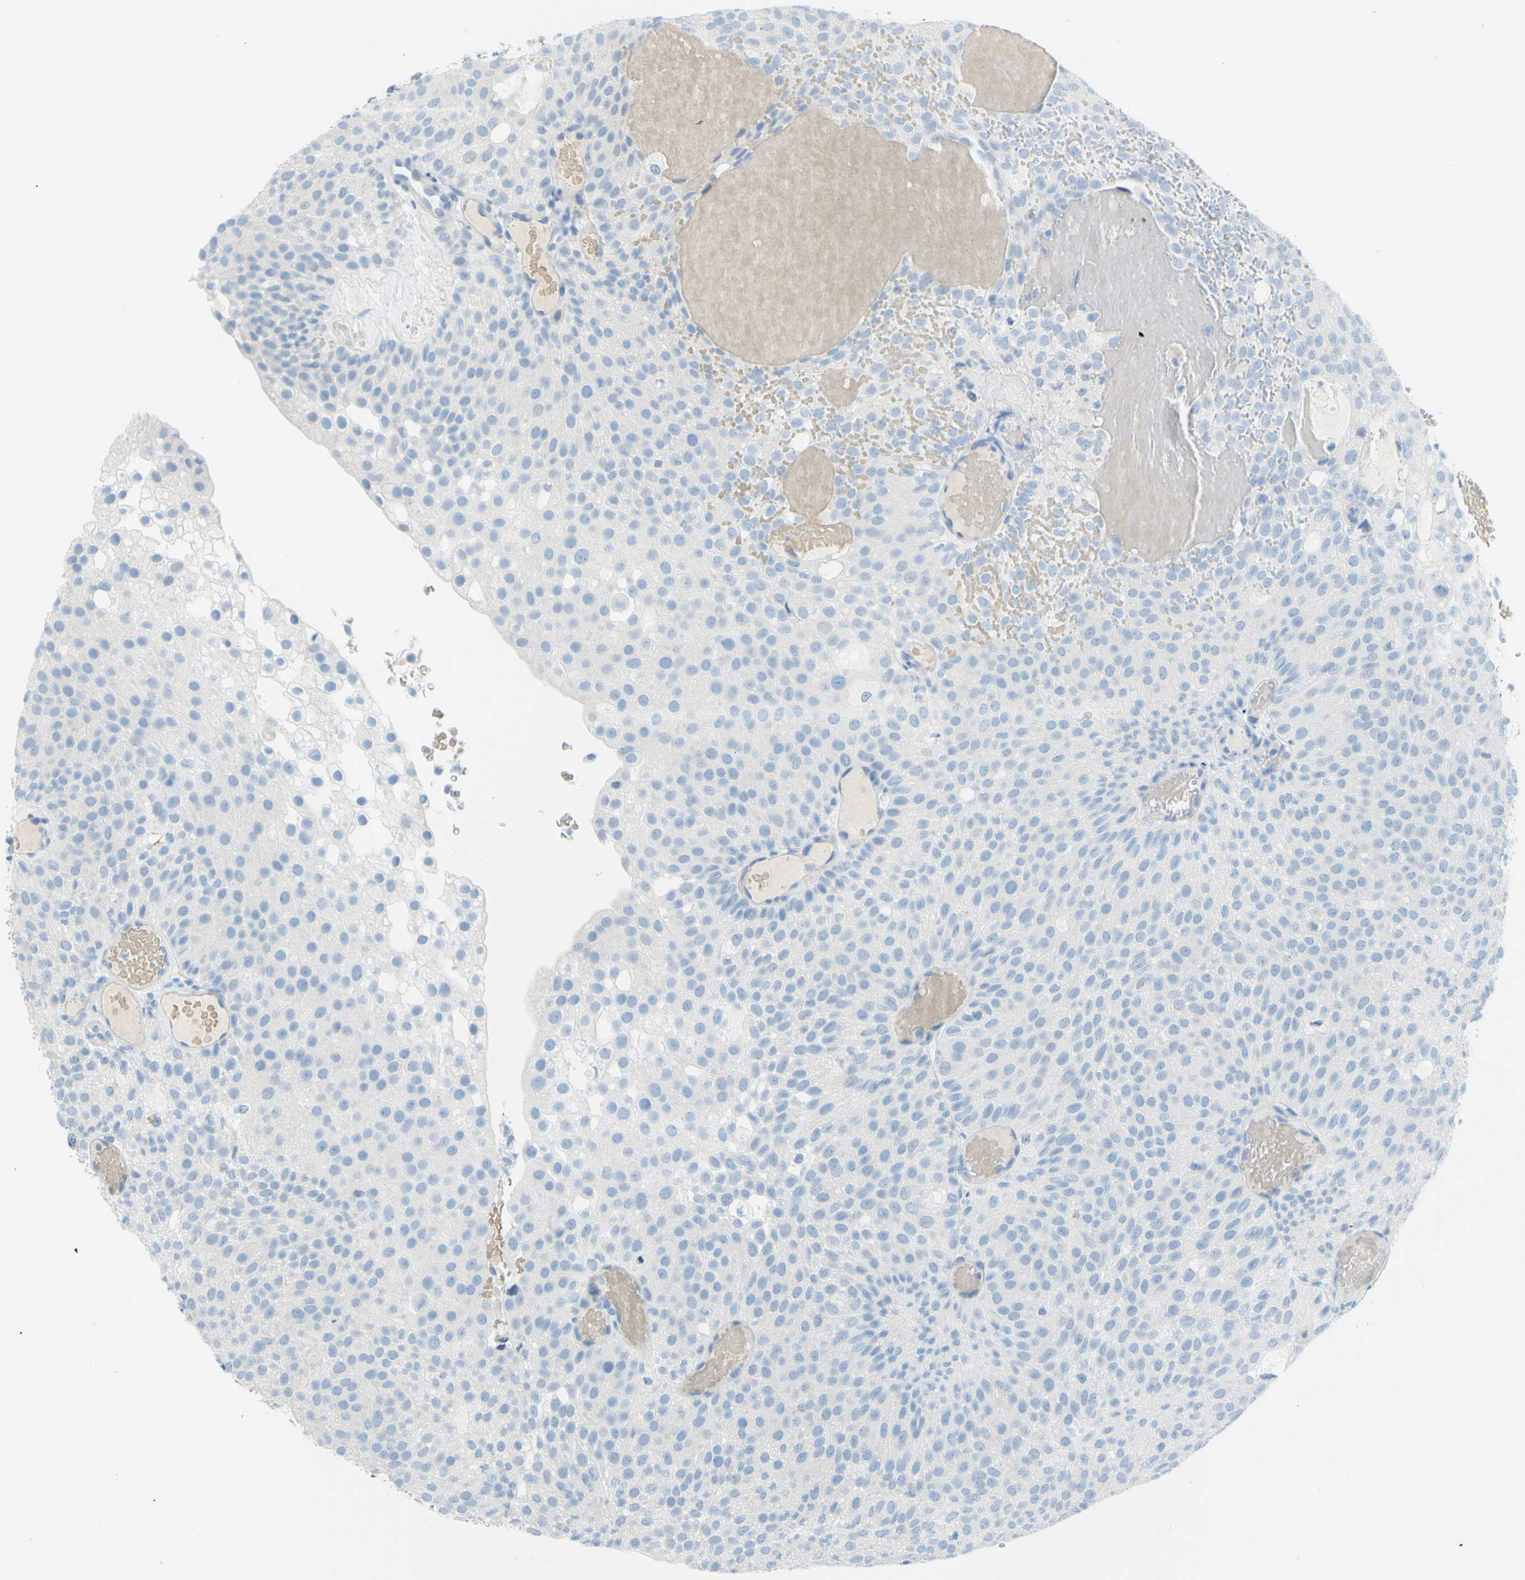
{"staining": {"intensity": "negative", "quantity": "none", "location": "none"}, "tissue": "urothelial cancer", "cell_type": "Tumor cells", "image_type": "cancer", "snomed": [{"axis": "morphology", "description": "Urothelial carcinoma, Low grade"}, {"axis": "topography", "description": "Urinary bladder"}], "caption": "DAB immunohistochemical staining of human urothelial carcinoma (low-grade) exhibits no significant staining in tumor cells.", "gene": "DCT", "patient": {"sex": "male", "age": 78}}